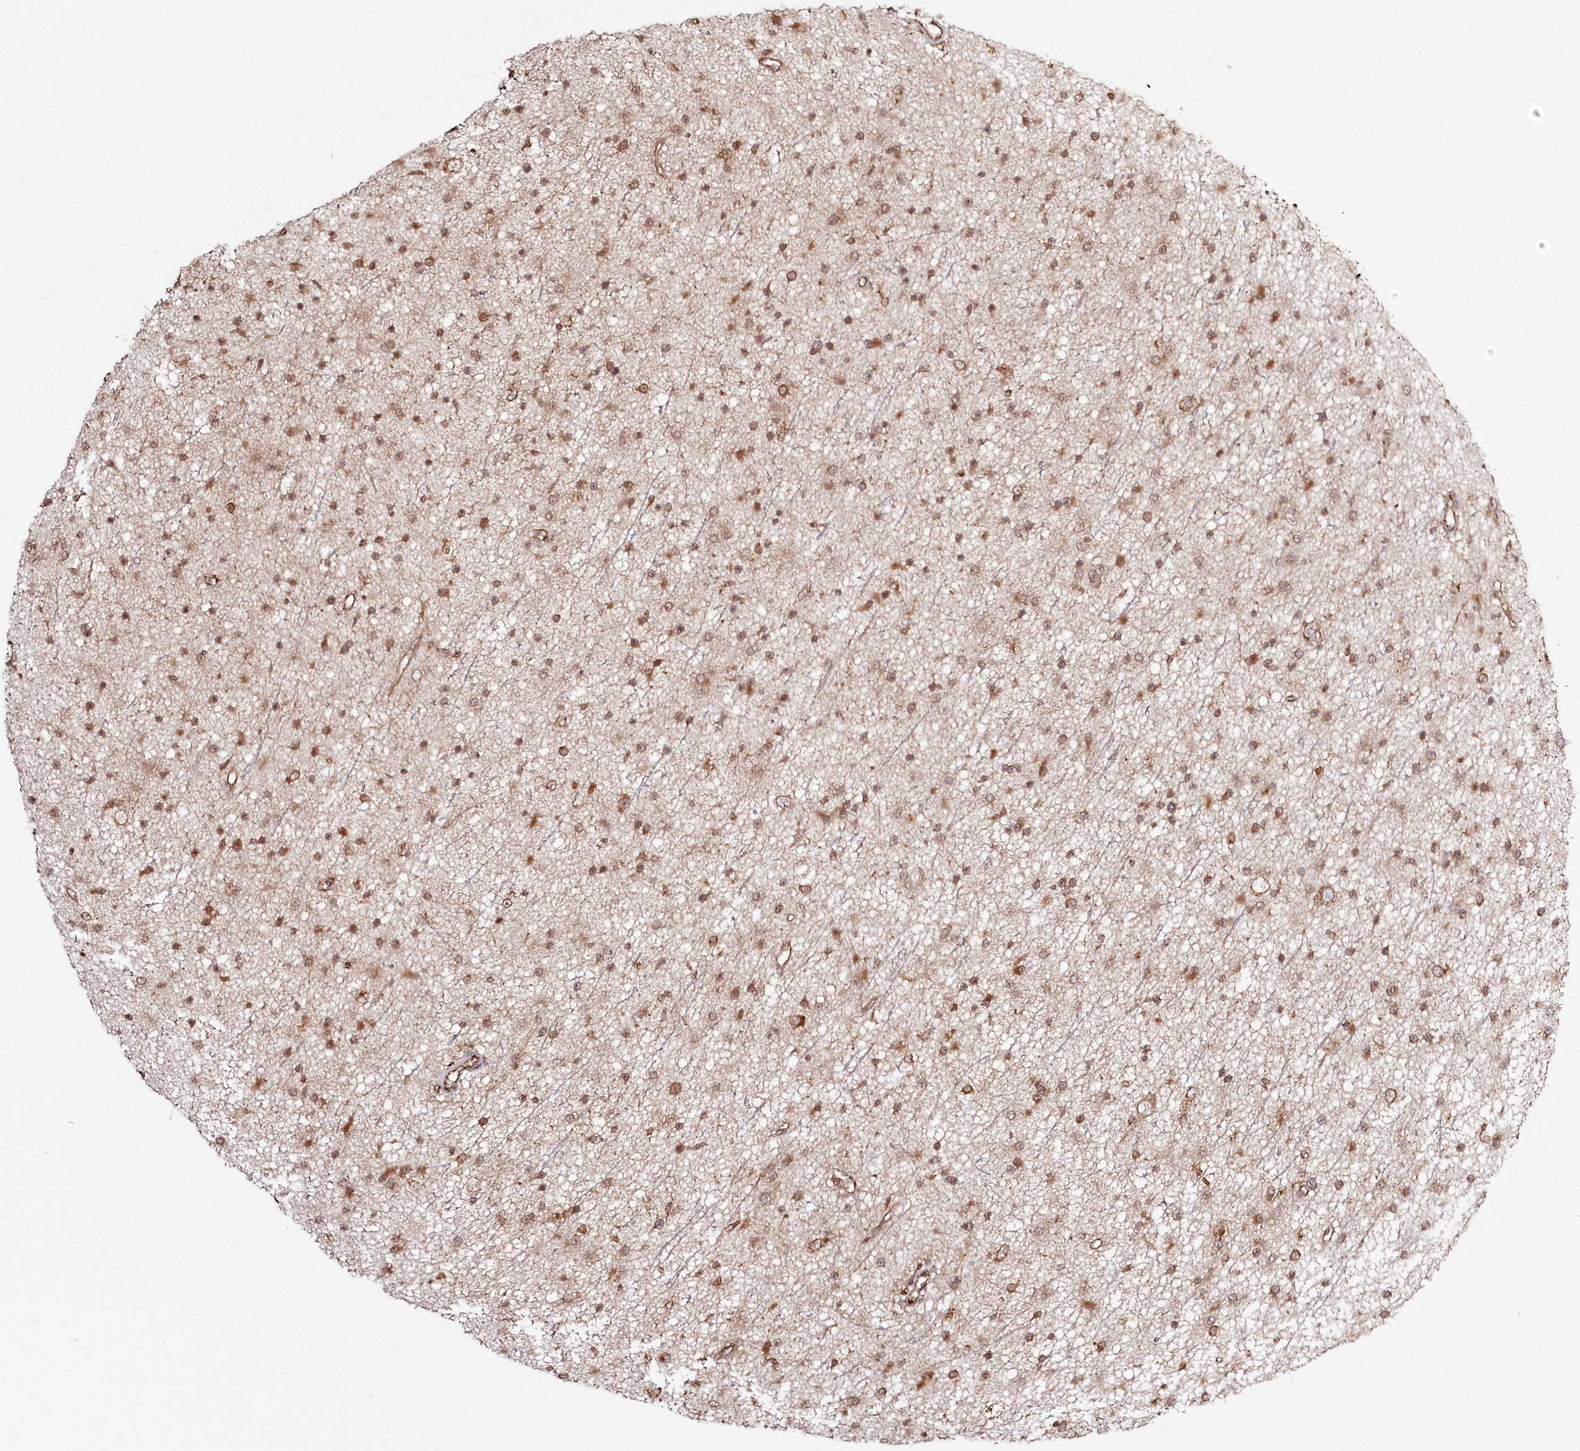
{"staining": {"intensity": "moderate", "quantity": ">75%", "location": "cytoplasmic/membranous,nuclear"}, "tissue": "glioma", "cell_type": "Tumor cells", "image_type": "cancer", "snomed": [{"axis": "morphology", "description": "Glioma, malignant, Low grade"}, {"axis": "topography", "description": "Cerebral cortex"}], "caption": "This is an image of immunohistochemistry staining of malignant low-grade glioma, which shows moderate staining in the cytoplasmic/membranous and nuclear of tumor cells.", "gene": "FAM13A", "patient": {"sex": "female", "age": 39}}